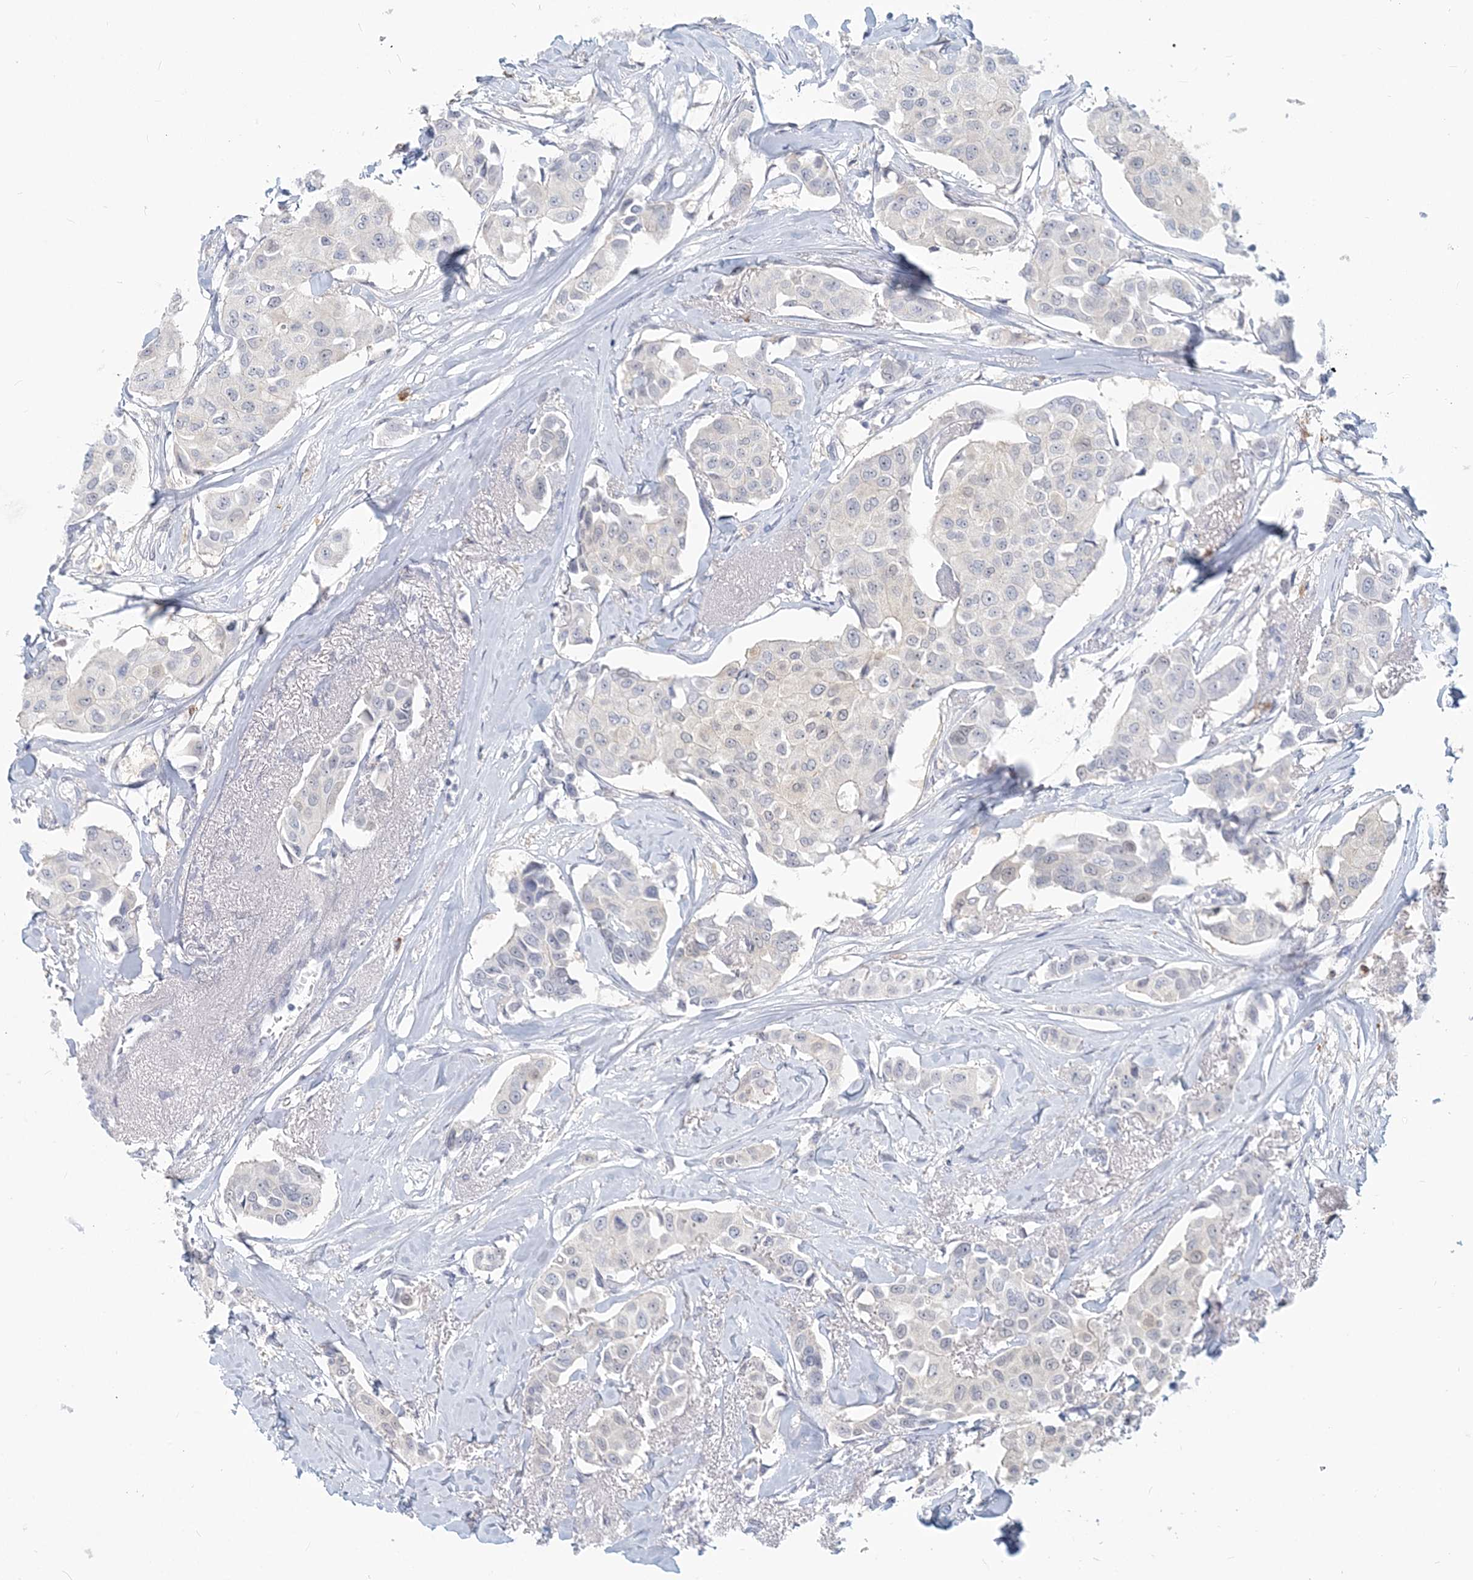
{"staining": {"intensity": "negative", "quantity": "none", "location": "none"}, "tissue": "breast cancer", "cell_type": "Tumor cells", "image_type": "cancer", "snomed": [{"axis": "morphology", "description": "Duct carcinoma"}, {"axis": "topography", "description": "Breast"}], "caption": "The image exhibits no significant positivity in tumor cells of intraductal carcinoma (breast).", "gene": "GMPPA", "patient": {"sex": "female", "age": 80}}